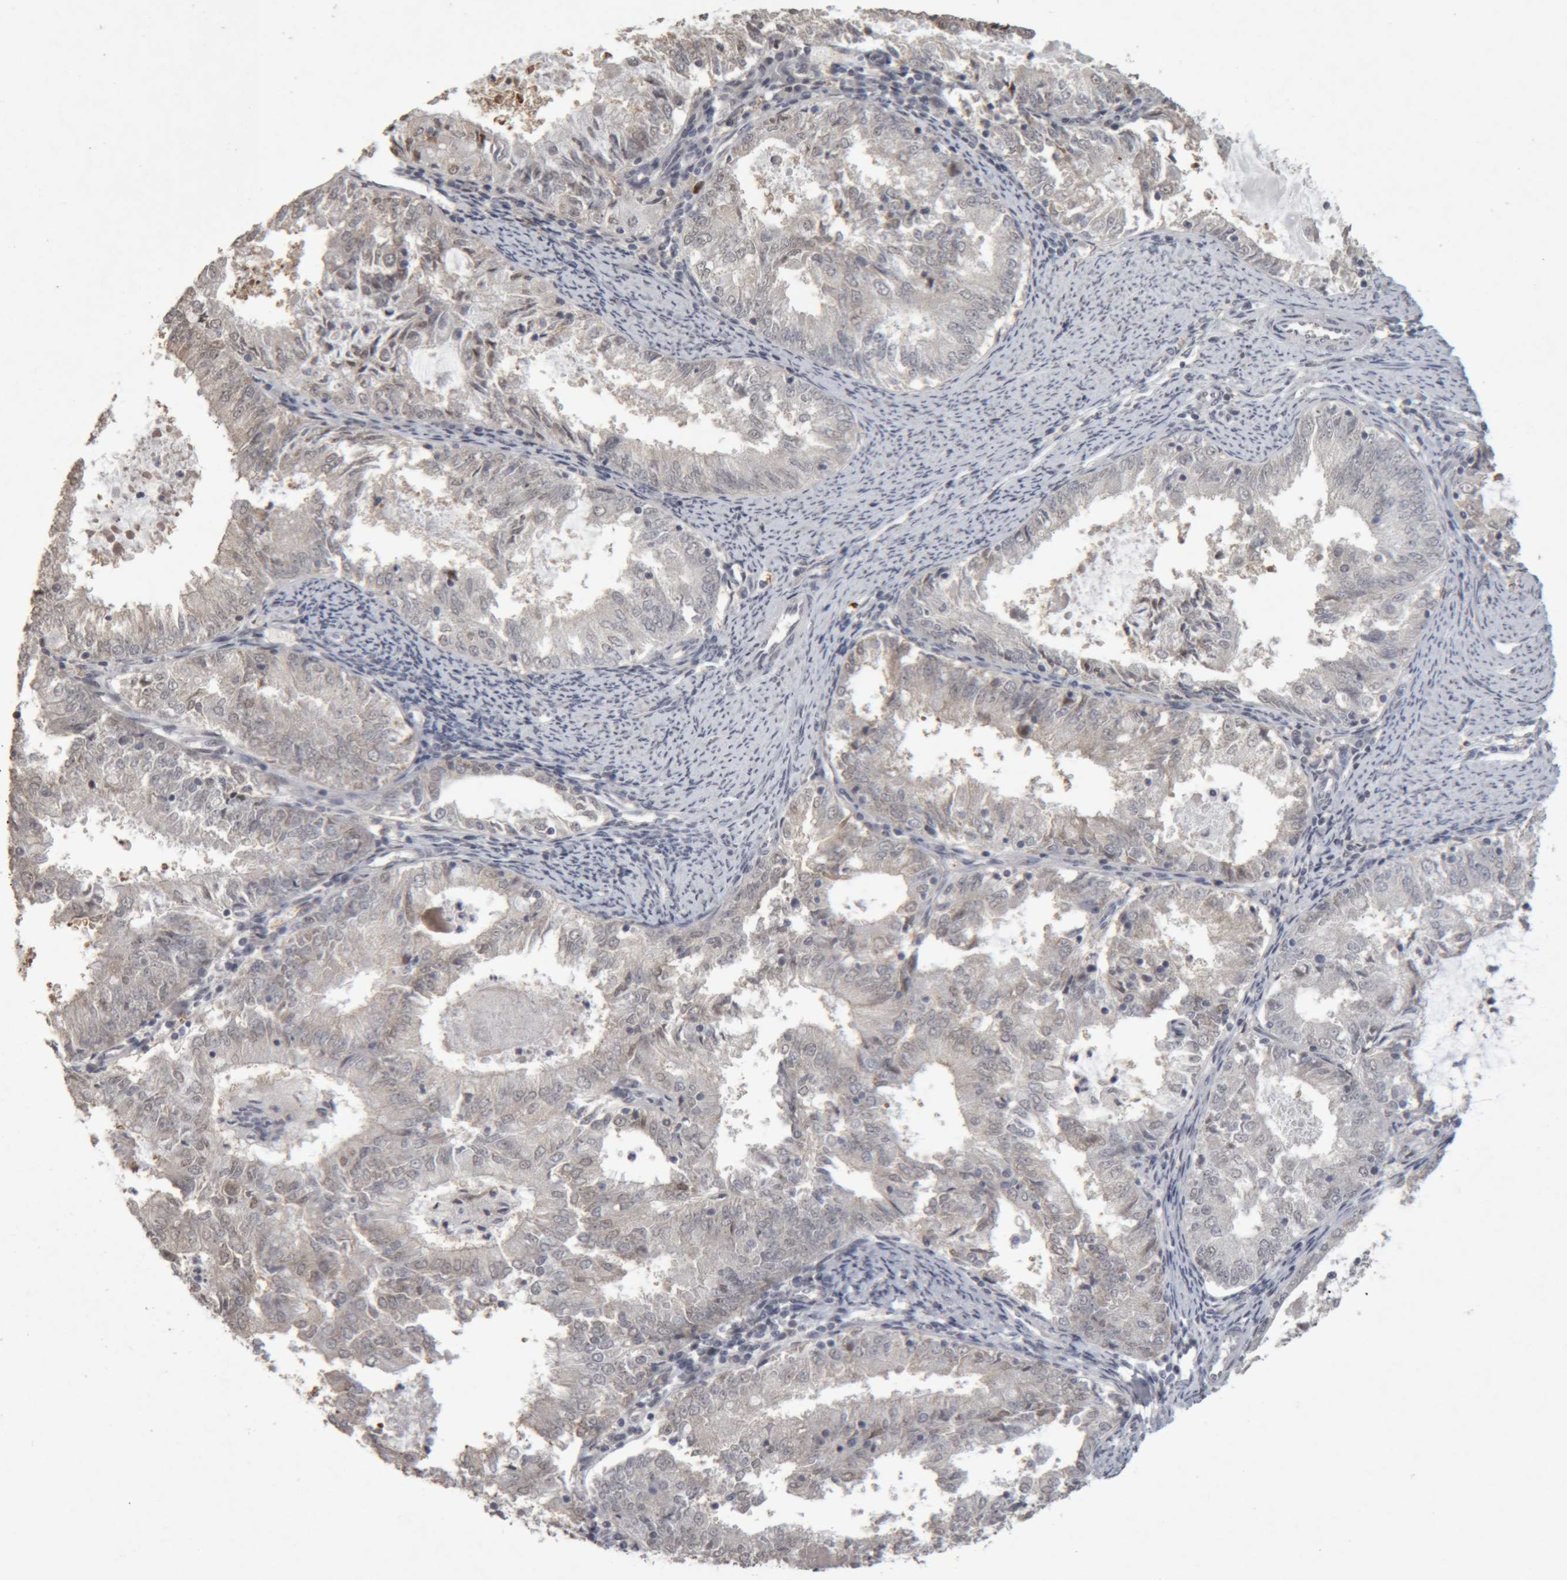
{"staining": {"intensity": "negative", "quantity": "none", "location": "none"}, "tissue": "endometrial cancer", "cell_type": "Tumor cells", "image_type": "cancer", "snomed": [{"axis": "morphology", "description": "Adenocarcinoma, NOS"}, {"axis": "topography", "description": "Endometrium"}], "caption": "Immunohistochemistry (IHC) micrograph of endometrial cancer stained for a protein (brown), which reveals no positivity in tumor cells.", "gene": "MEP1A", "patient": {"sex": "female", "age": 57}}